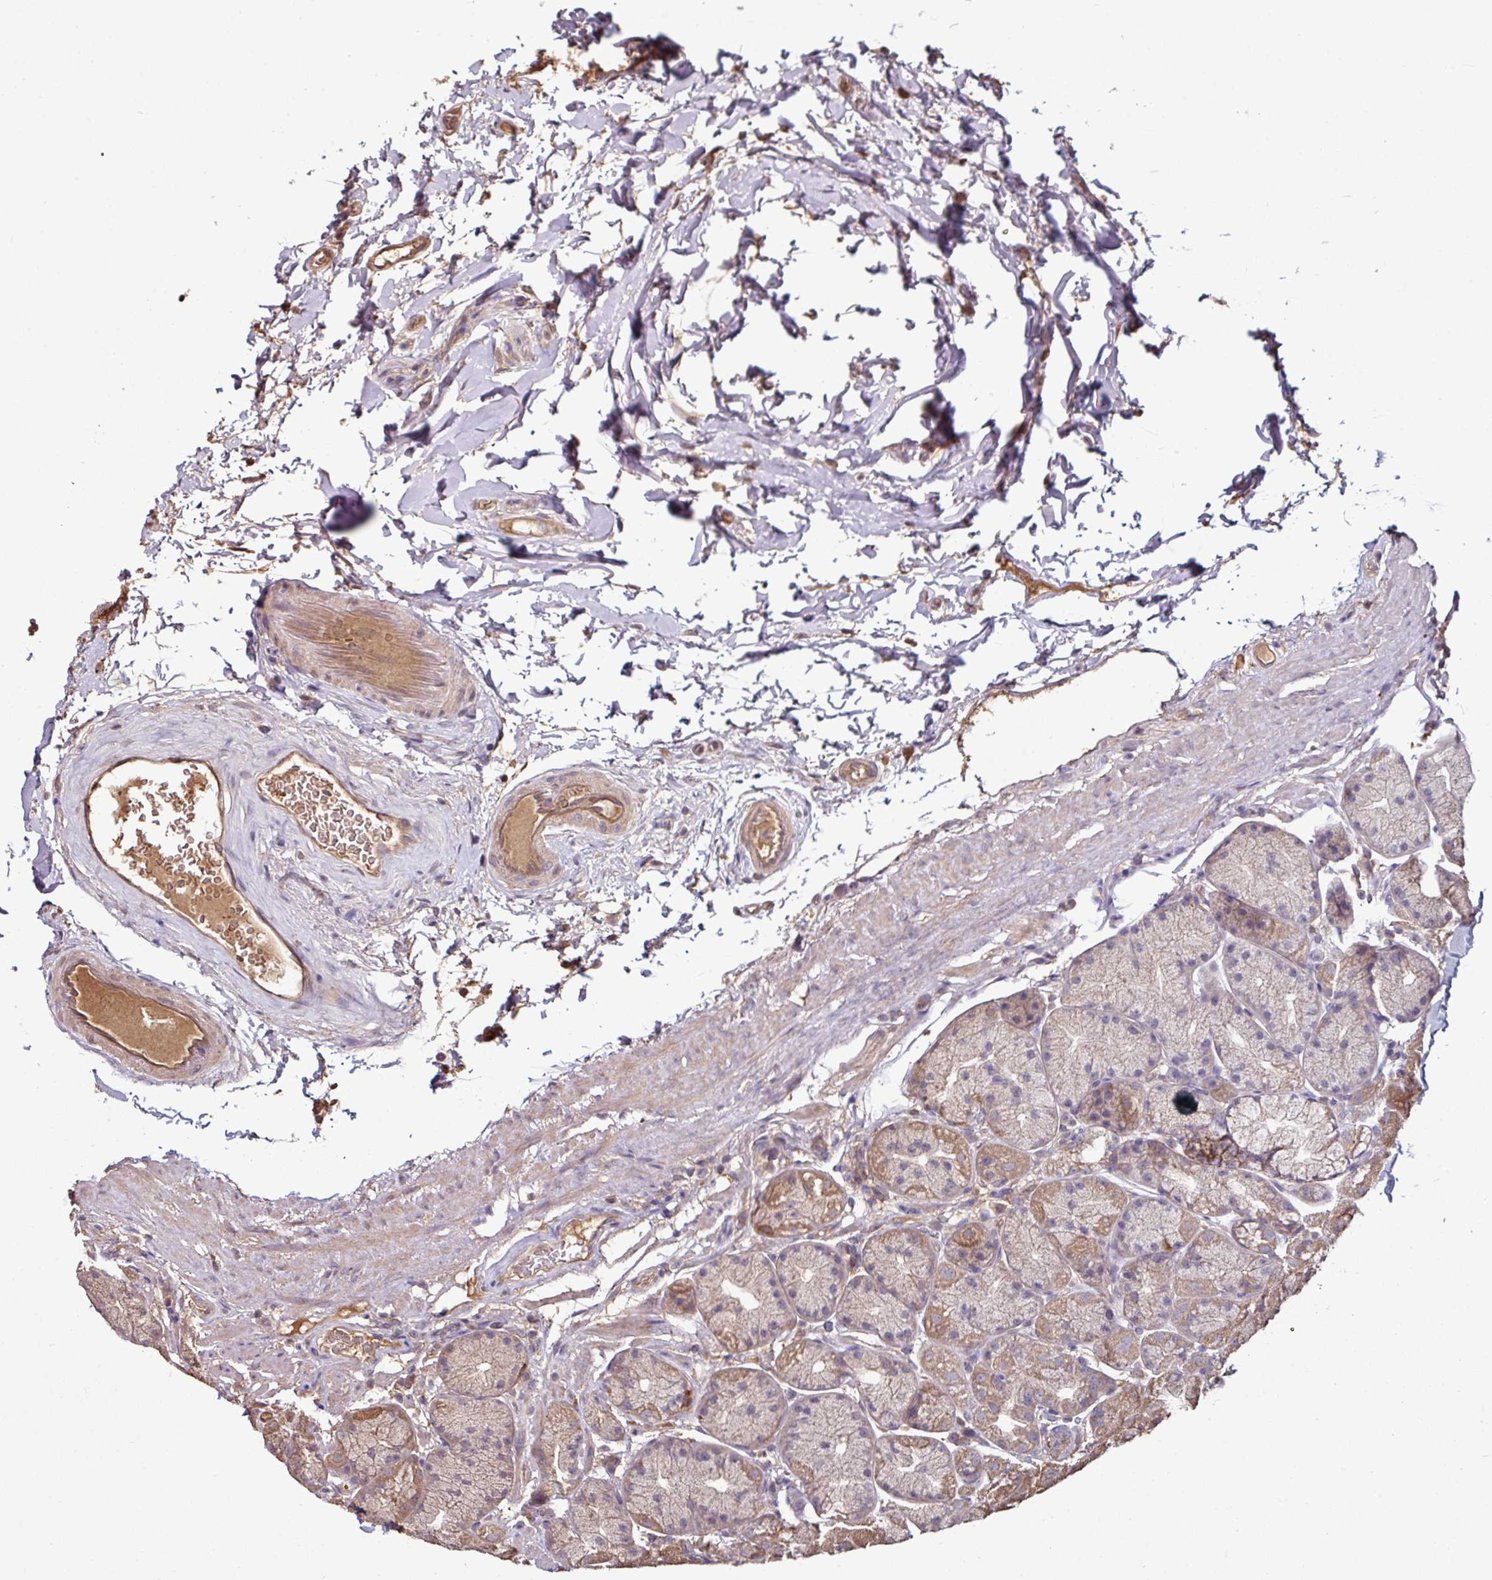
{"staining": {"intensity": "moderate", "quantity": "25%-75%", "location": "cytoplasmic/membranous"}, "tissue": "stomach", "cell_type": "Glandular cells", "image_type": "normal", "snomed": [{"axis": "morphology", "description": "Normal tissue, NOS"}, {"axis": "topography", "description": "Stomach, lower"}], "caption": "Immunohistochemistry staining of benign stomach, which demonstrates medium levels of moderate cytoplasmic/membranous staining in approximately 25%-75% of glandular cells indicating moderate cytoplasmic/membranous protein positivity. The staining was performed using DAB (3,3'-diaminobenzidine) (brown) for protein detection and nuclei were counterstained in hematoxylin (blue).", "gene": "GNPDA1", "patient": {"sex": "male", "age": 67}}